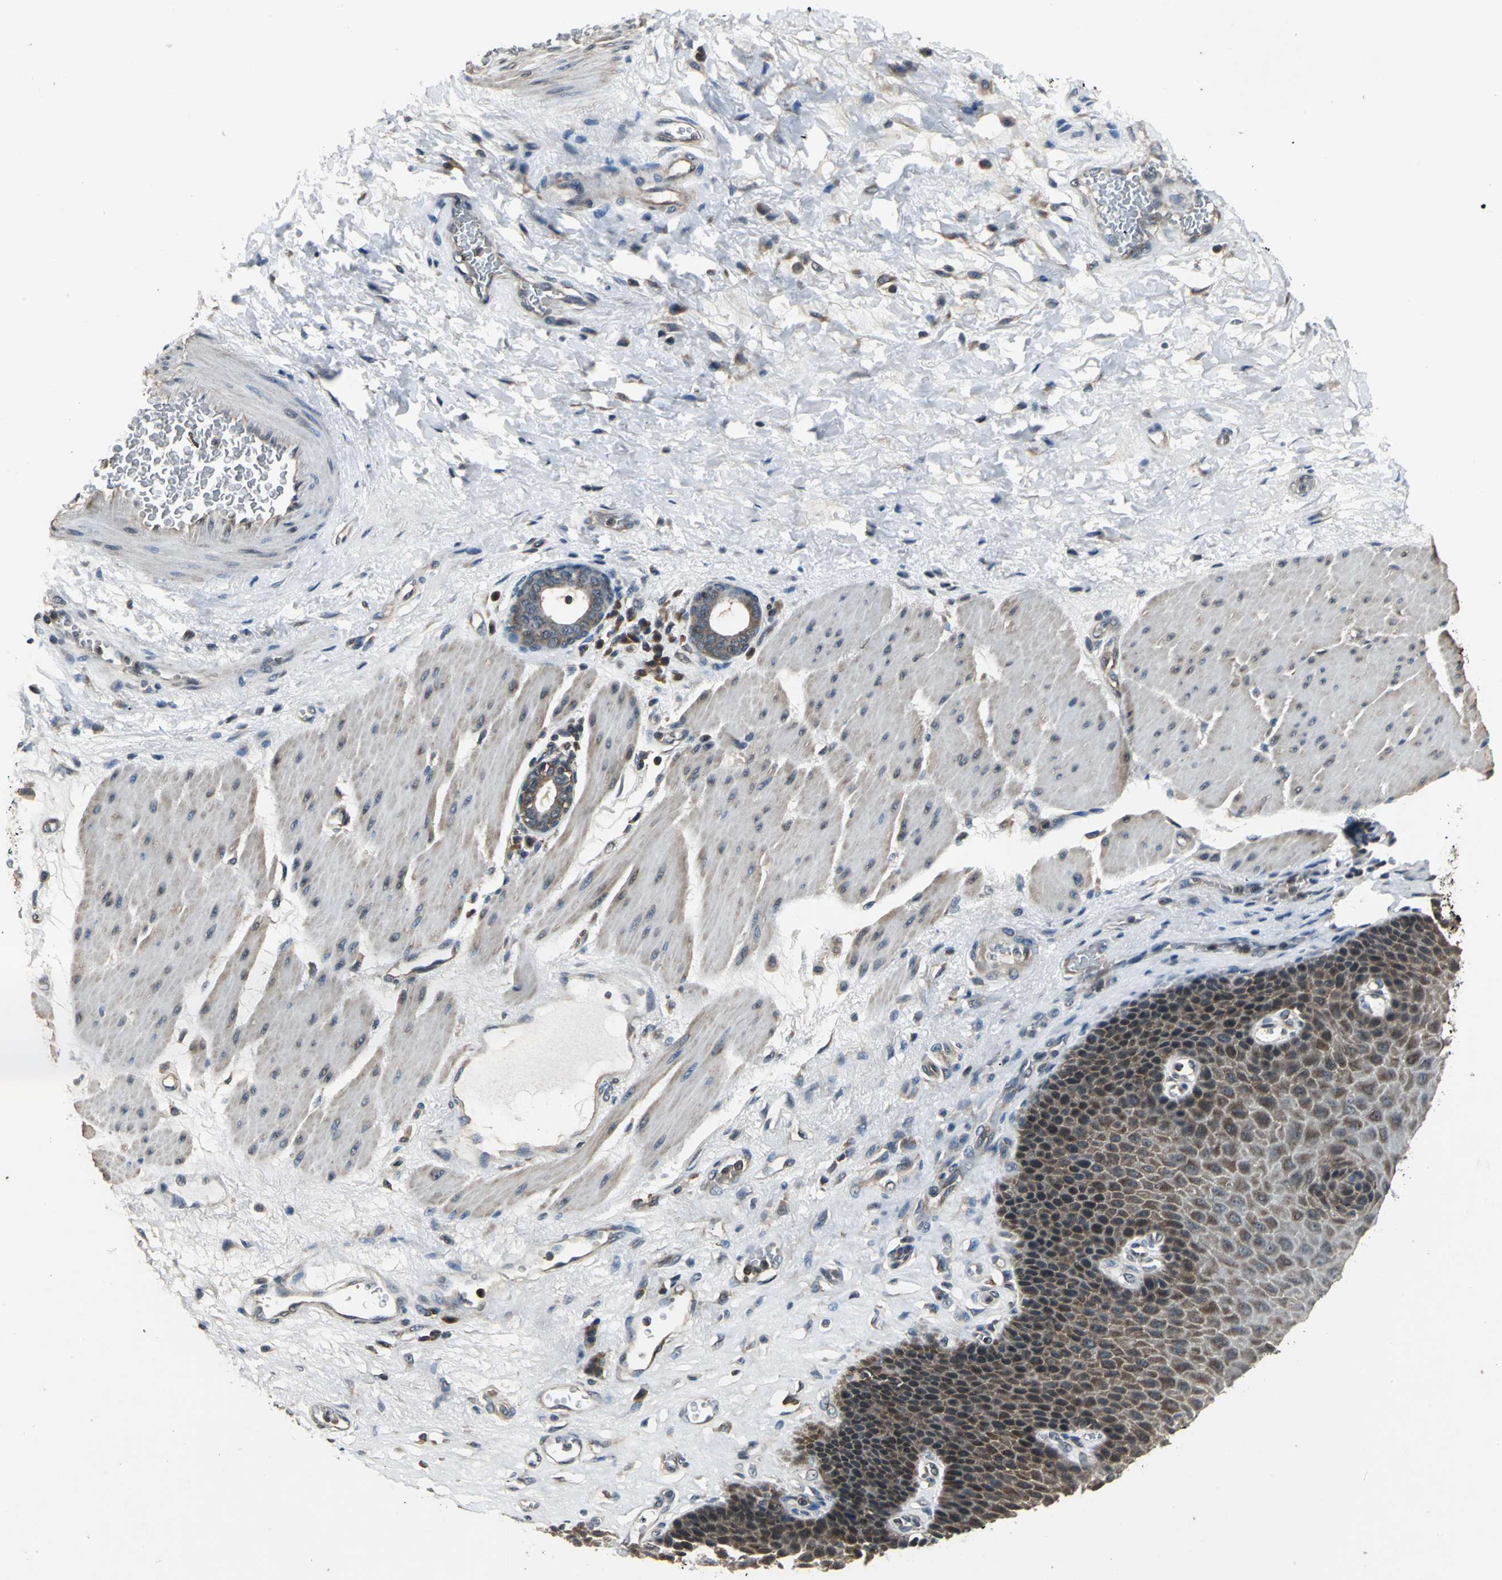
{"staining": {"intensity": "moderate", "quantity": "25%-75%", "location": "cytoplasmic/membranous"}, "tissue": "esophagus", "cell_type": "Squamous epithelial cells", "image_type": "normal", "snomed": [{"axis": "morphology", "description": "Normal tissue, NOS"}, {"axis": "topography", "description": "Esophagus"}], "caption": "Normal esophagus exhibits moderate cytoplasmic/membranous expression in about 25%-75% of squamous epithelial cells.", "gene": "EIF2B2", "patient": {"sex": "female", "age": 72}}